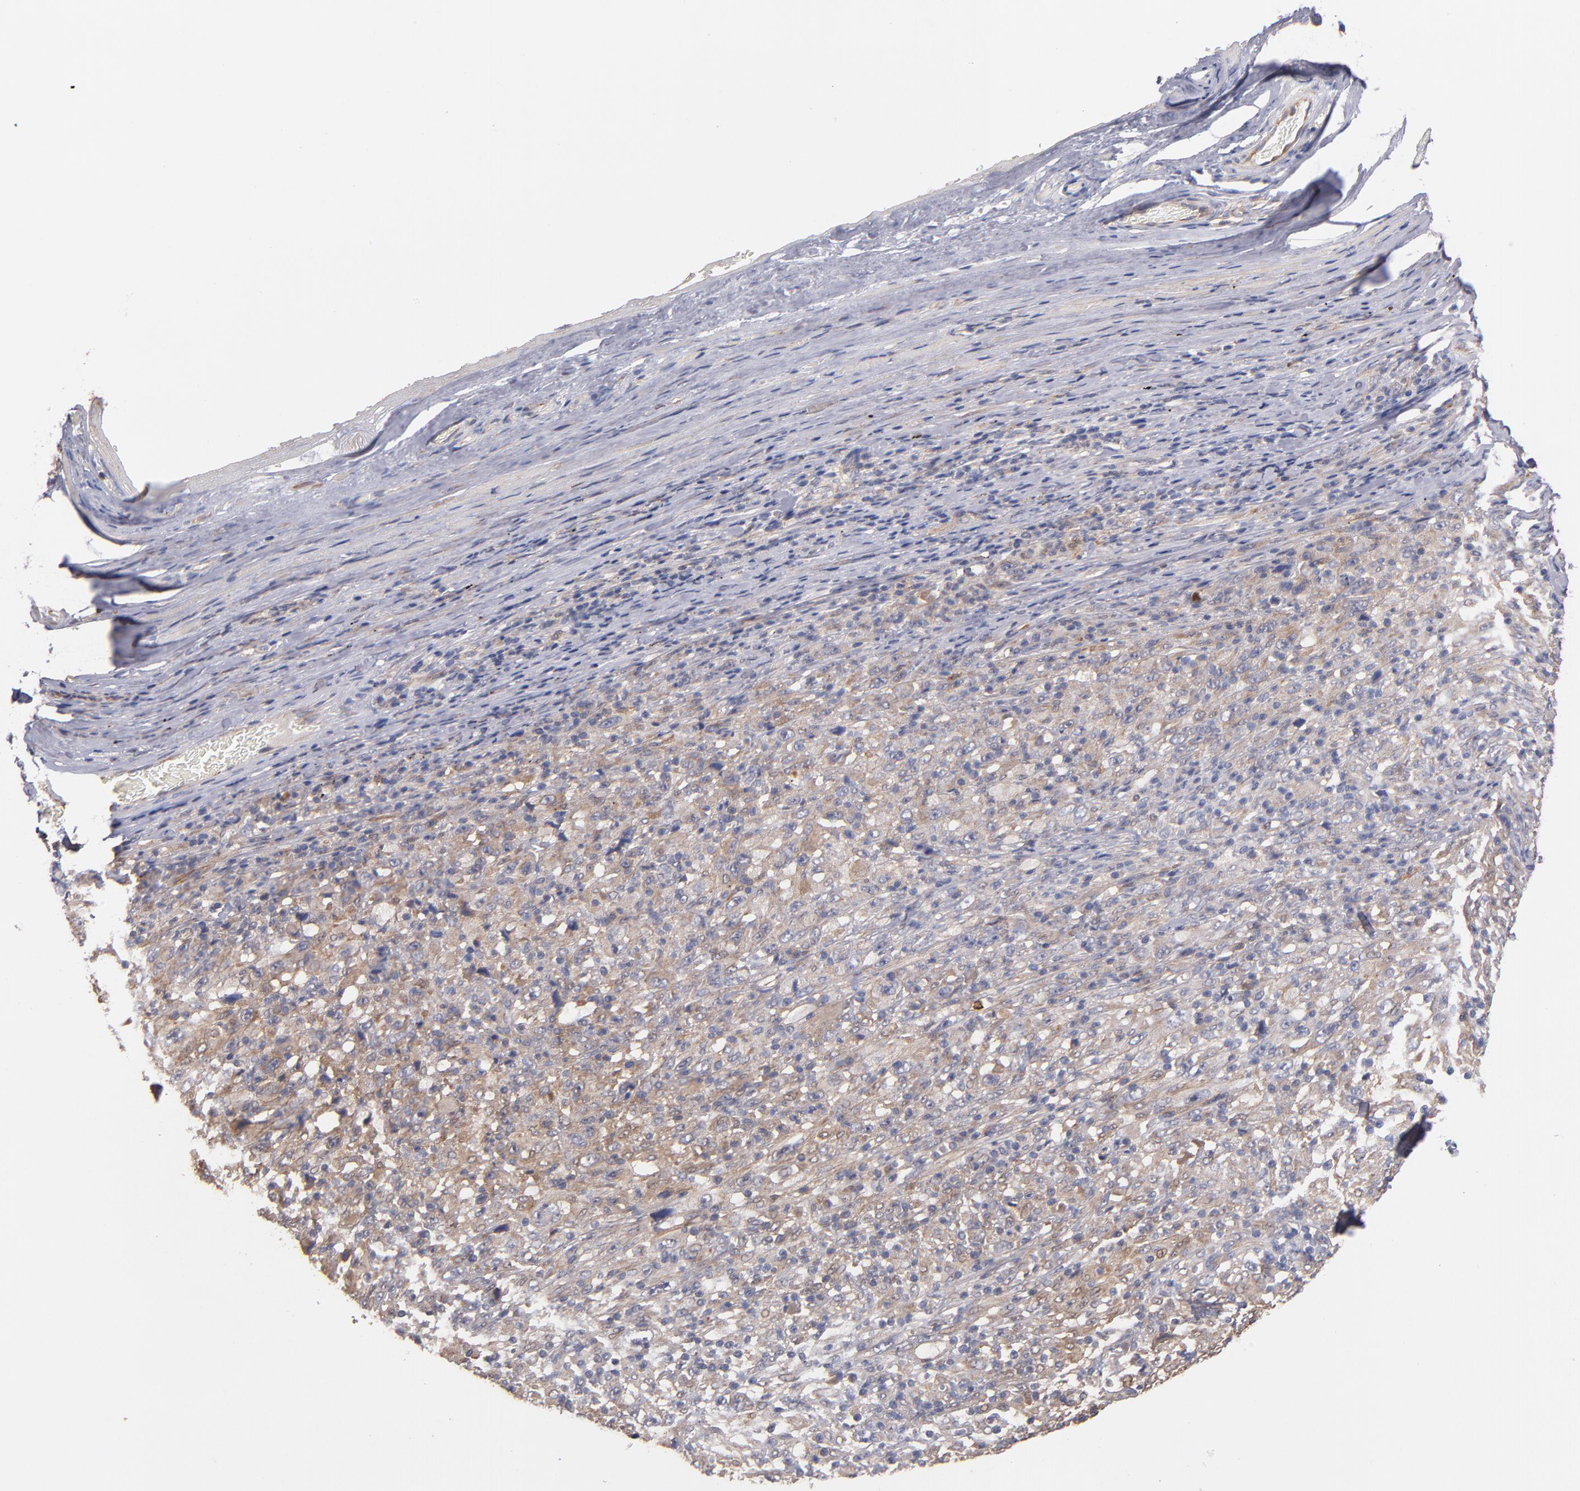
{"staining": {"intensity": "moderate", "quantity": ">75%", "location": "cytoplasmic/membranous"}, "tissue": "melanoma", "cell_type": "Tumor cells", "image_type": "cancer", "snomed": [{"axis": "morphology", "description": "Malignant melanoma, Metastatic site"}, {"axis": "topography", "description": "Skin"}], "caption": "Approximately >75% of tumor cells in malignant melanoma (metastatic site) demonstrate moderate cytoplasmic/membranous protein positivity as visualized by brown immunohistochemical staining.", "gene": "GMFG", "patient": {"sex": "female", "age": 56}}